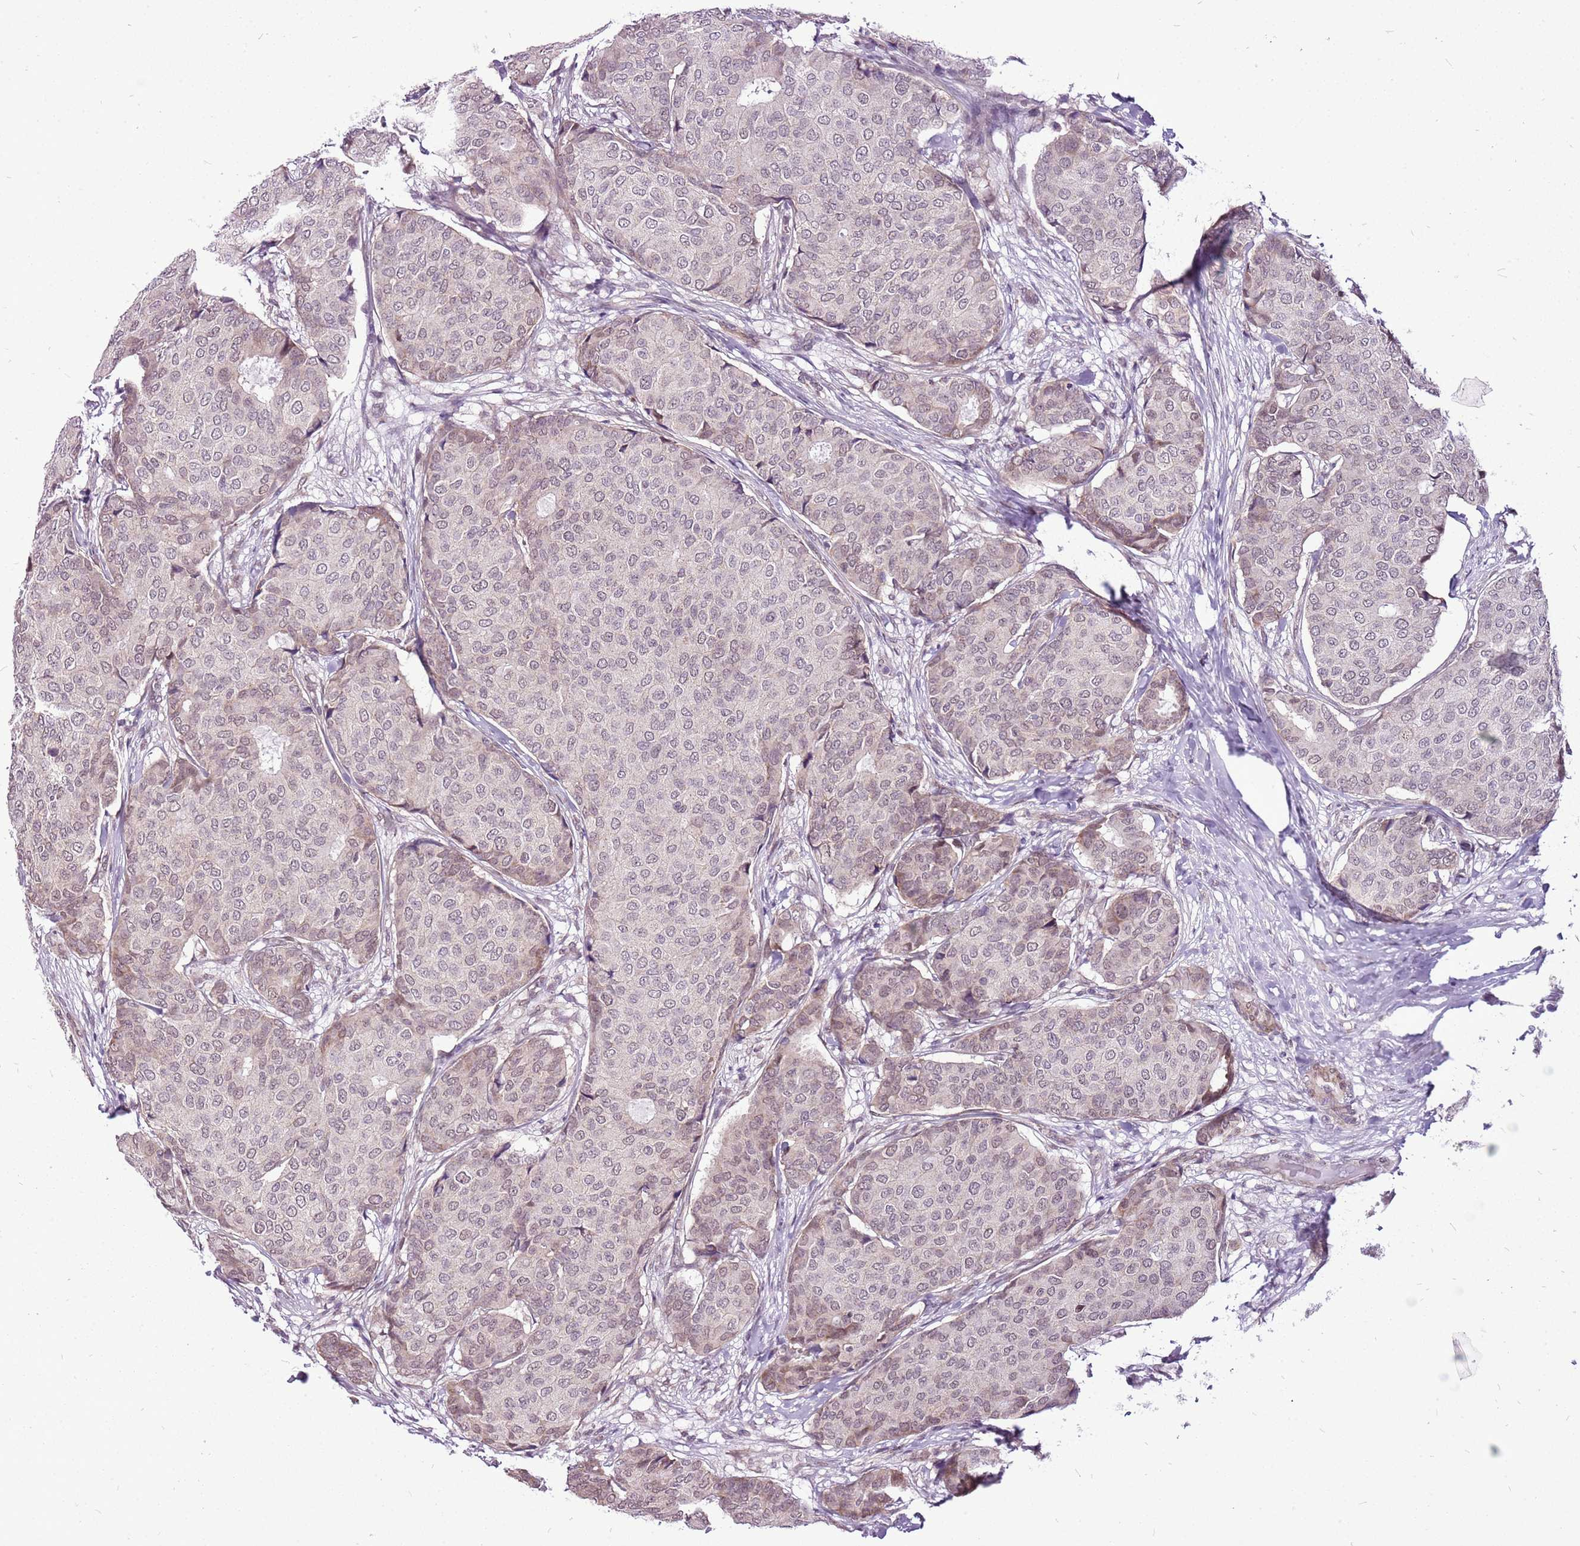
{"staining": {"intensity": "negative", "quantity": "none", "location": "none"}, "tissue": "breast cancer", "cell_type": "Tumor cells", "image_type": "cancer", "snomed": [{"axis": "morphology", "description": "Duct carcinoma"}, {"axis": "topography", "description": "Breast"}], "caption": "Protein analysis of invasive ductal carcinoma (breast) shows no significant staining in tumor cells. Nuclei are stained in blue.", "gene": "CCDC166", "patient": {"sex": "female", "age": 75}}